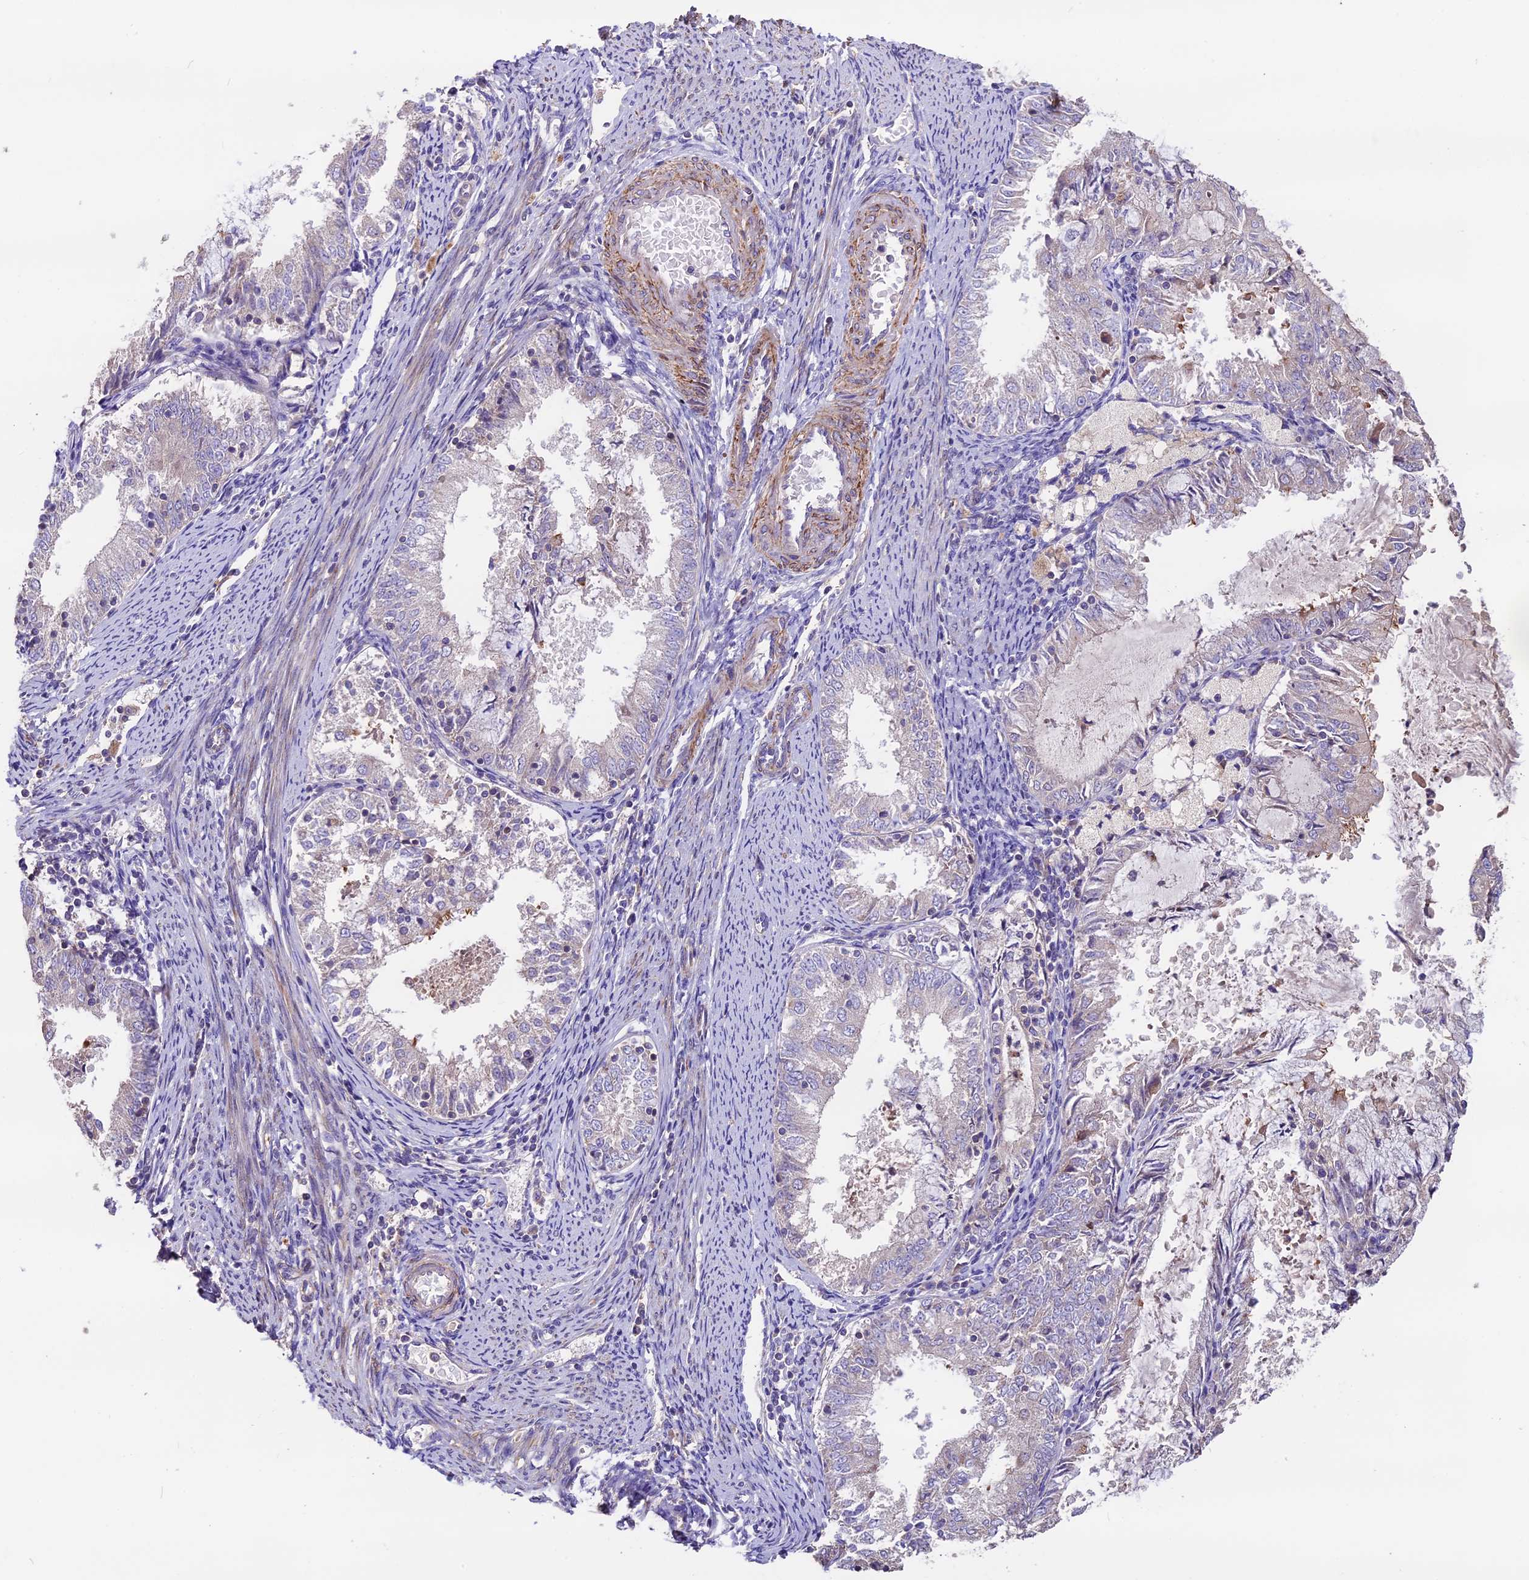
{"staining": {"intensity": "weak", "quantity": "<25%", "location": "cytoplasmic/membranous"}, "tissue": "endometrial cancer", "cell_type": "Tumor cells", "image_type": "cancer", "snomed": [{"axis": "morphology", "description": "Adenocarcinoma, NOS"}, {"axis": "topography", "description": "Endometrium"}], "caption": "This is an IHC micrograph of adenocarcinoma (endometrial). There is no expression in tumor cells.", "gene": "ANO3", "patient": {"sex": "female", "age": 57}}